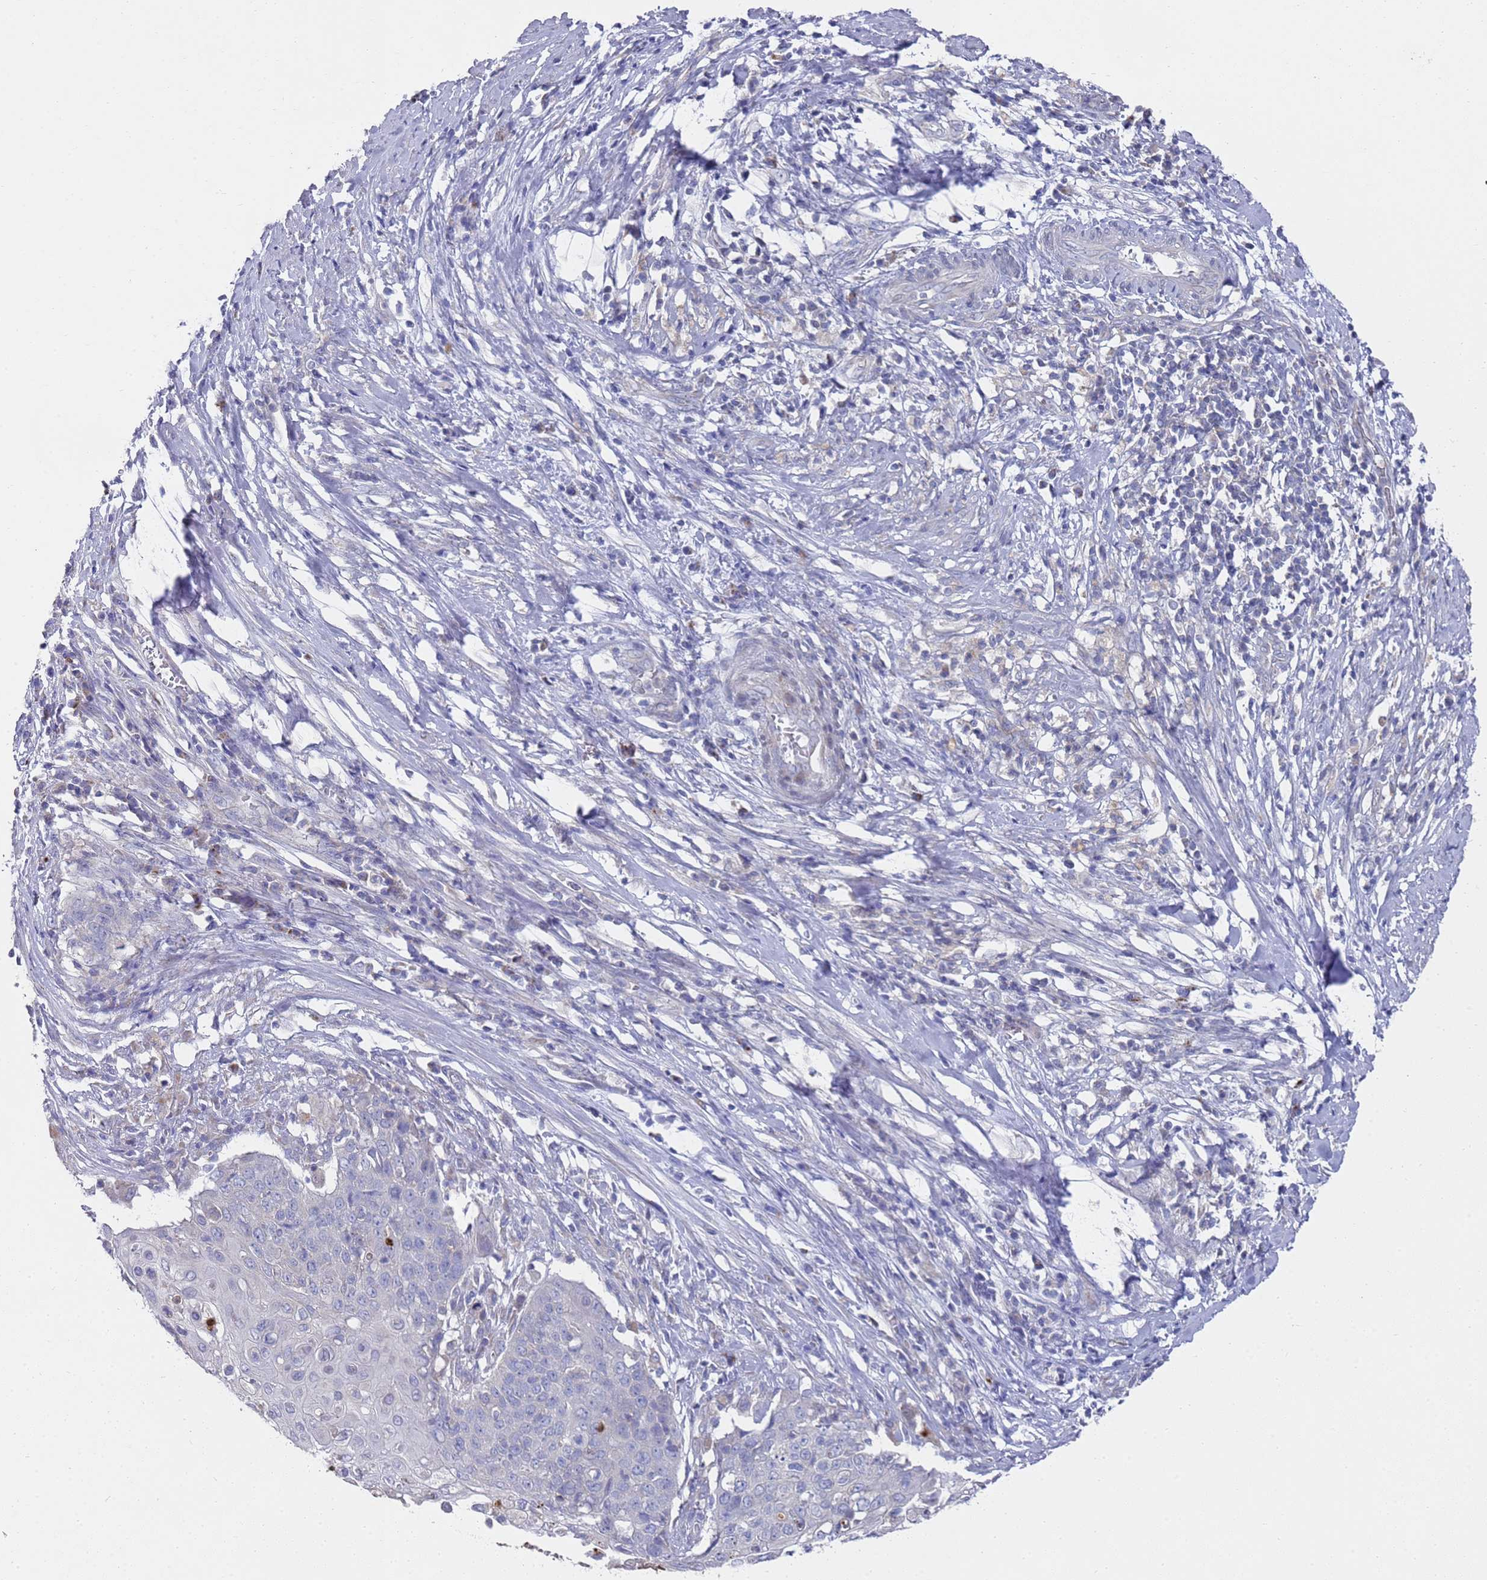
{"staining": {"intensity": "negative", "quantity": "none", "location": "none"}, "tissue": "cervical cancer", "cell_type": "Tumor cells", "image_type": "cancer", "snomed": [{"axis": "morphology", "description": "Squamous cell carcinoma, NOS"}, {"axis": "topography", "description": "Cervix"}], "caption": "Tumor cells are negative for brown protein staining in cervical squamous cell carcinoma.", "gene": "NPEPPS", "patient": {"sex": "female", "age": 39}}